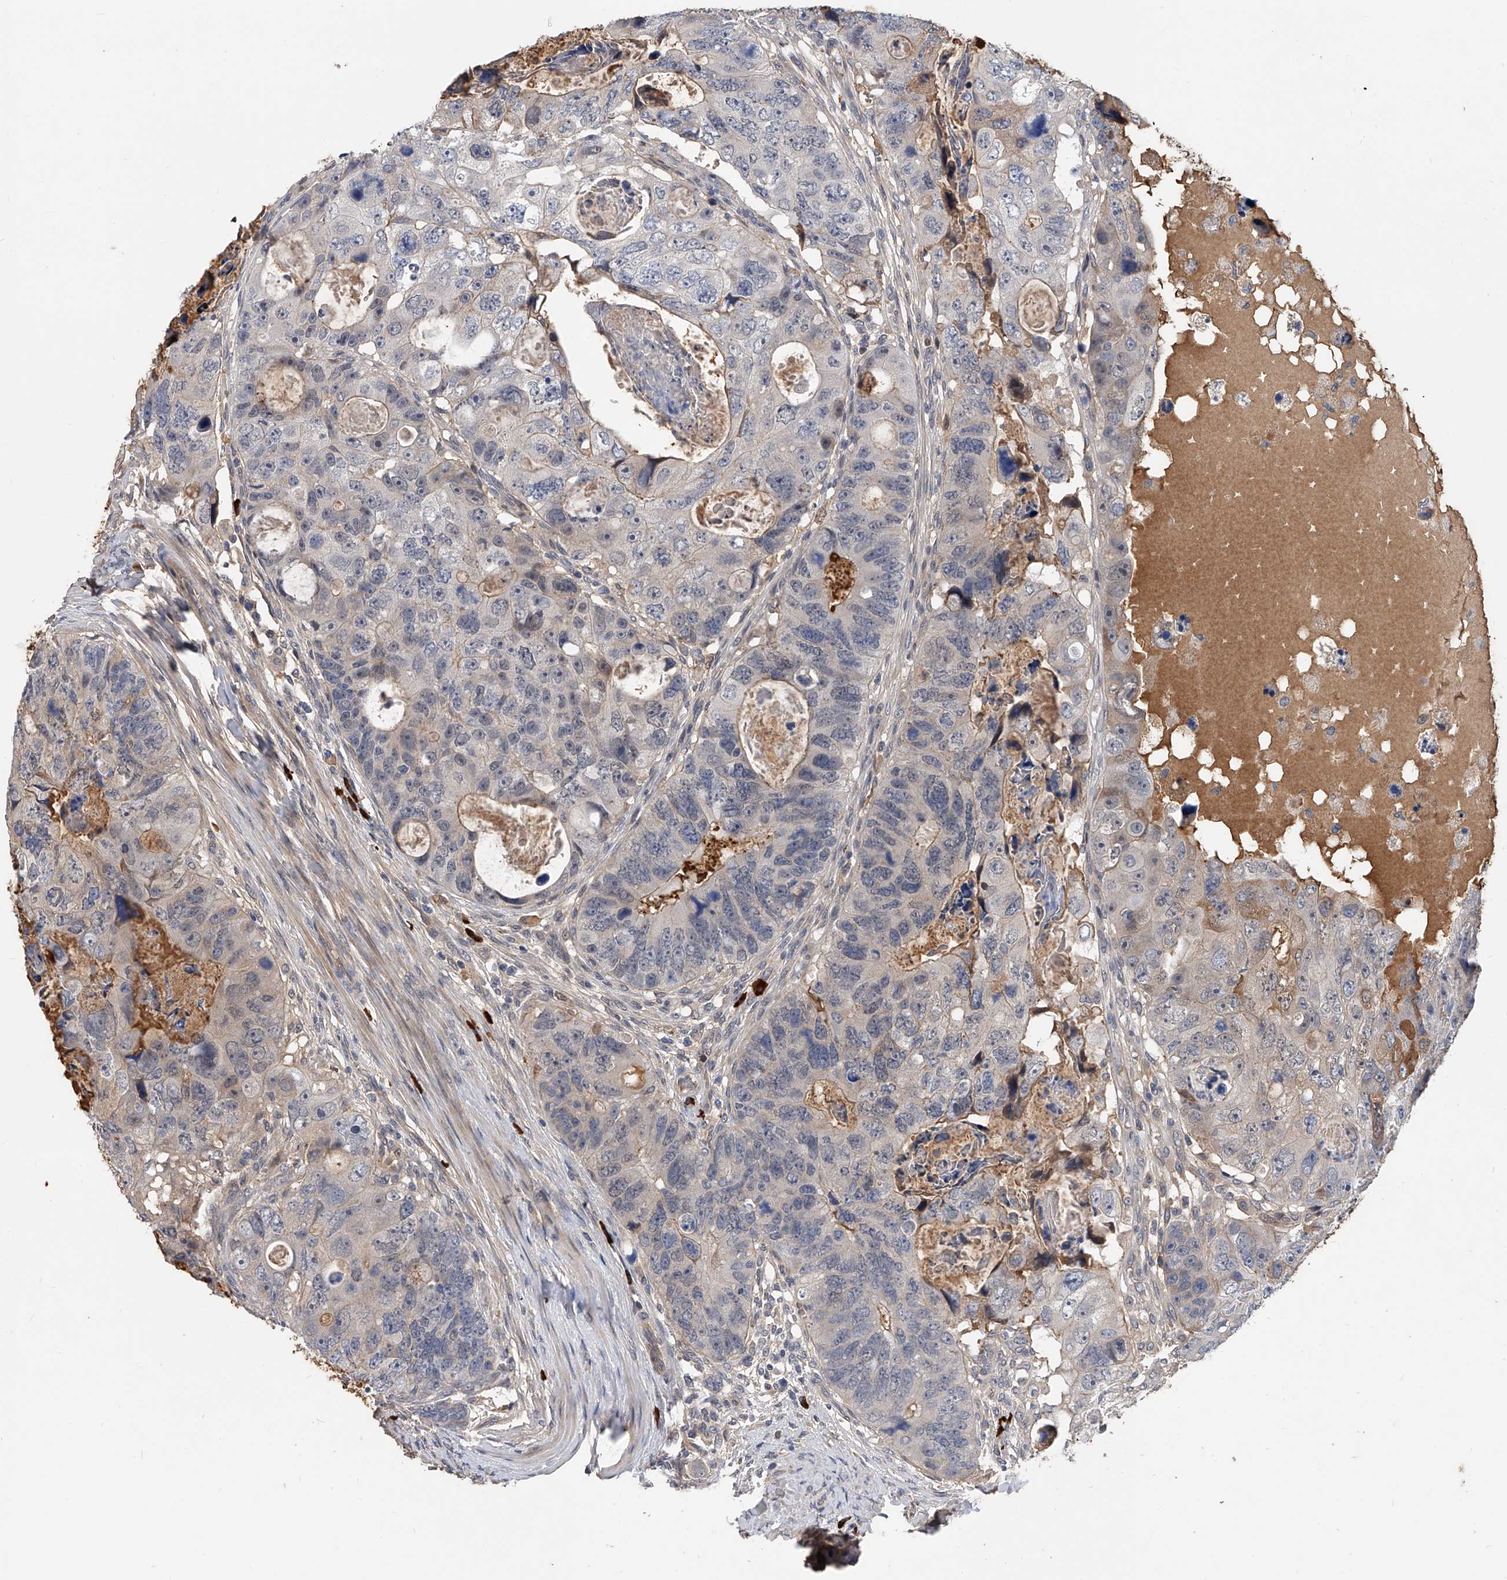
{"staining": {"intensity": "weak", "quantity": "<25%", "location": "cytoplasmic/membranous"}, "tissue": "colorectal cancer", "cell_type": "Tumor cells", "image_type": "cancer", "snomed": [{"axis": "morphology", "description": "Adenocarcinoma, NOS"}, {"axis": "topography", "description": "Rectum"}], "caption": "Tumor cells show no significant protein staining in colorectal cancer.", "gene": "ZNF25", "patient": {"sex": "male", "age": 59}}